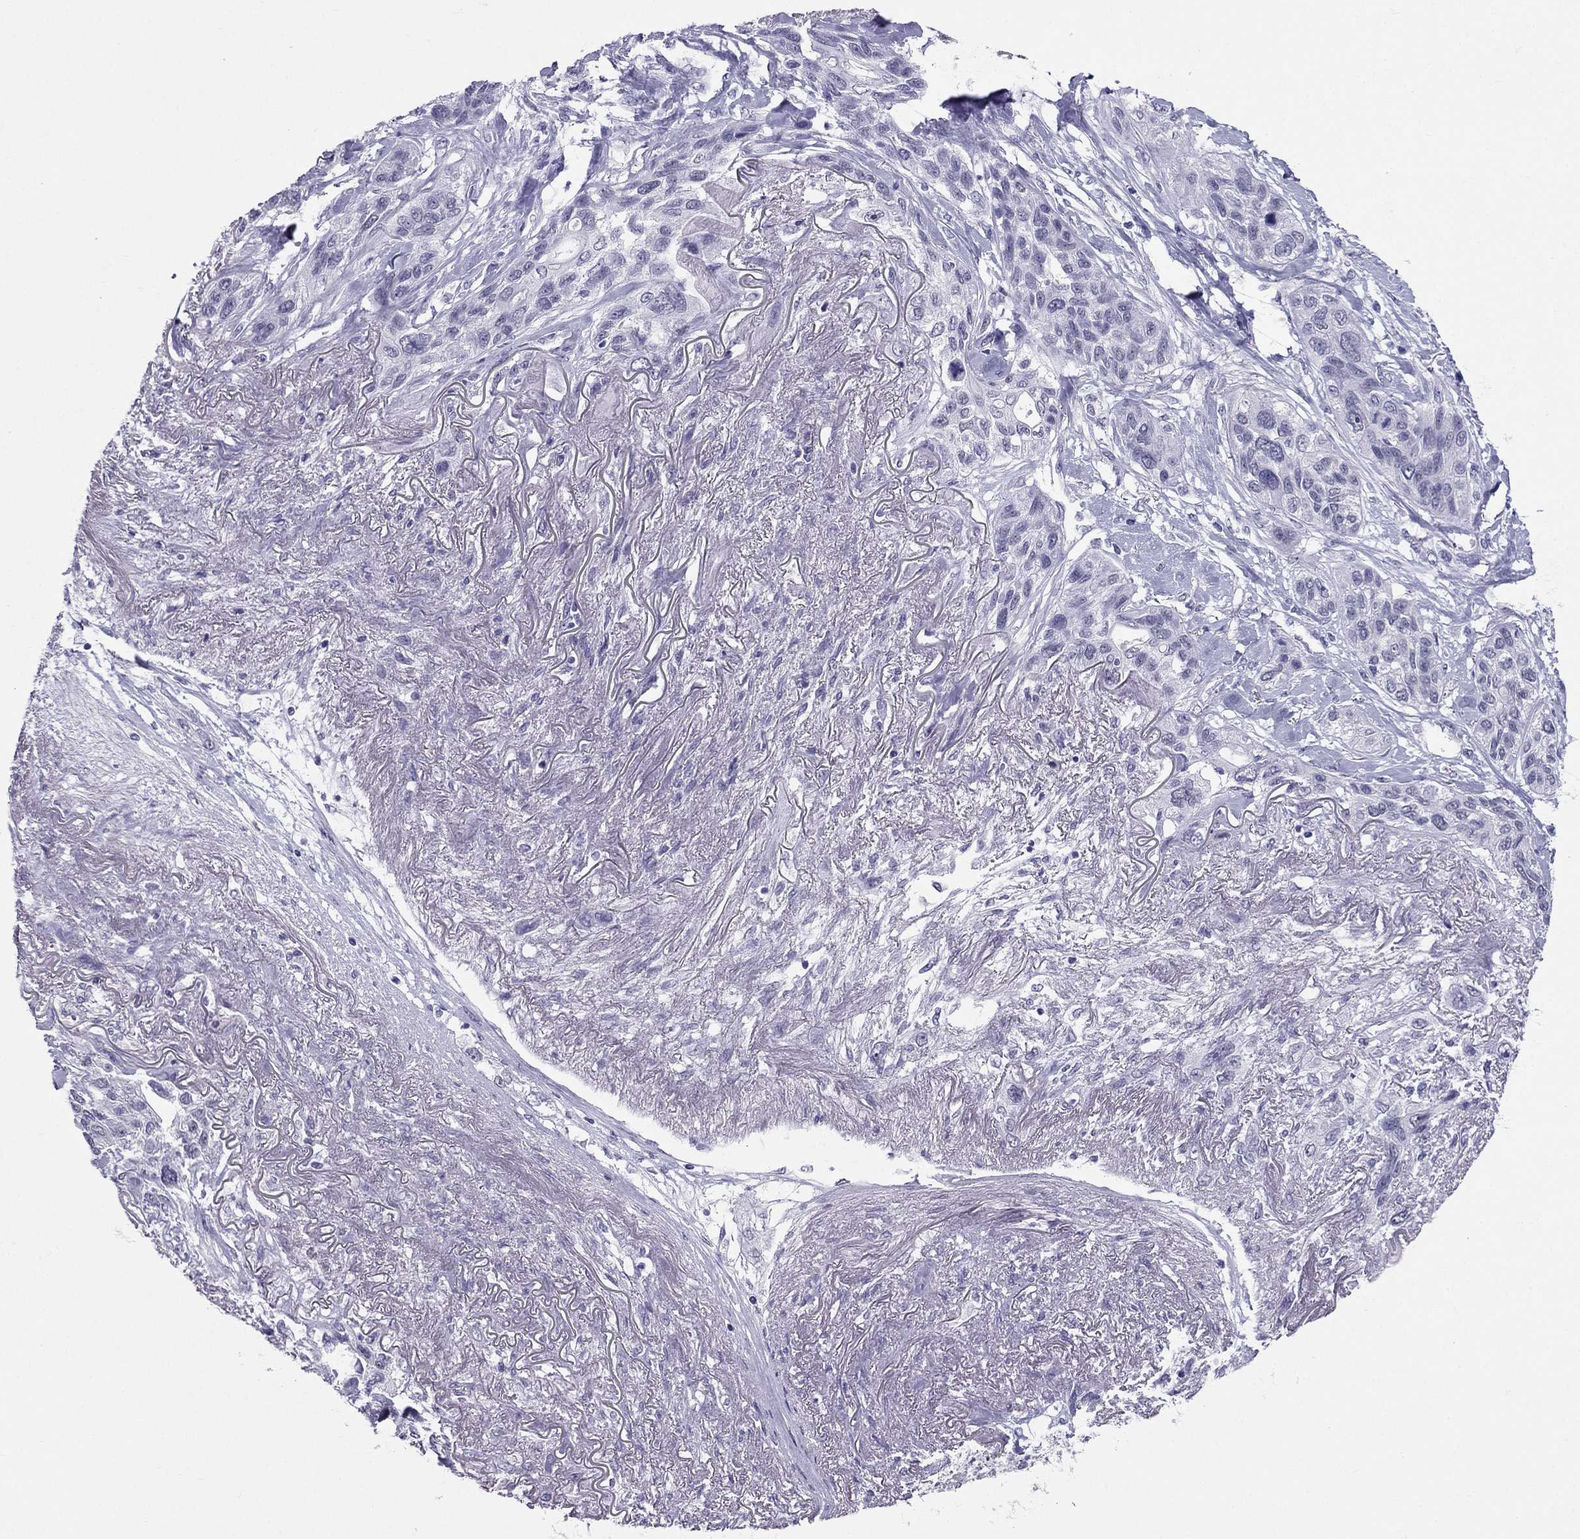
{"staining": {"intensity": "negative", "quantity": "none", "location": "none"}, "tissue": "lung cancer", "cell_type": "Tumor cells", "image_type": "cancer", "snomed": [{"axis": "morphology", "description": "Squamous cell carcinoma, NOS"}, {"axis": "topography", "description": "Lung"}], "caption": "There is no significant expression in tumor cells of lung squamous cell carcinoma. (Brightfield microscopy of DAB (3,3'-diaminobenzidine) immunohistochemistry (IHC) at high magnification).", "gene": "CROCC2", "patient": {"sex": "female", "age": 70}}